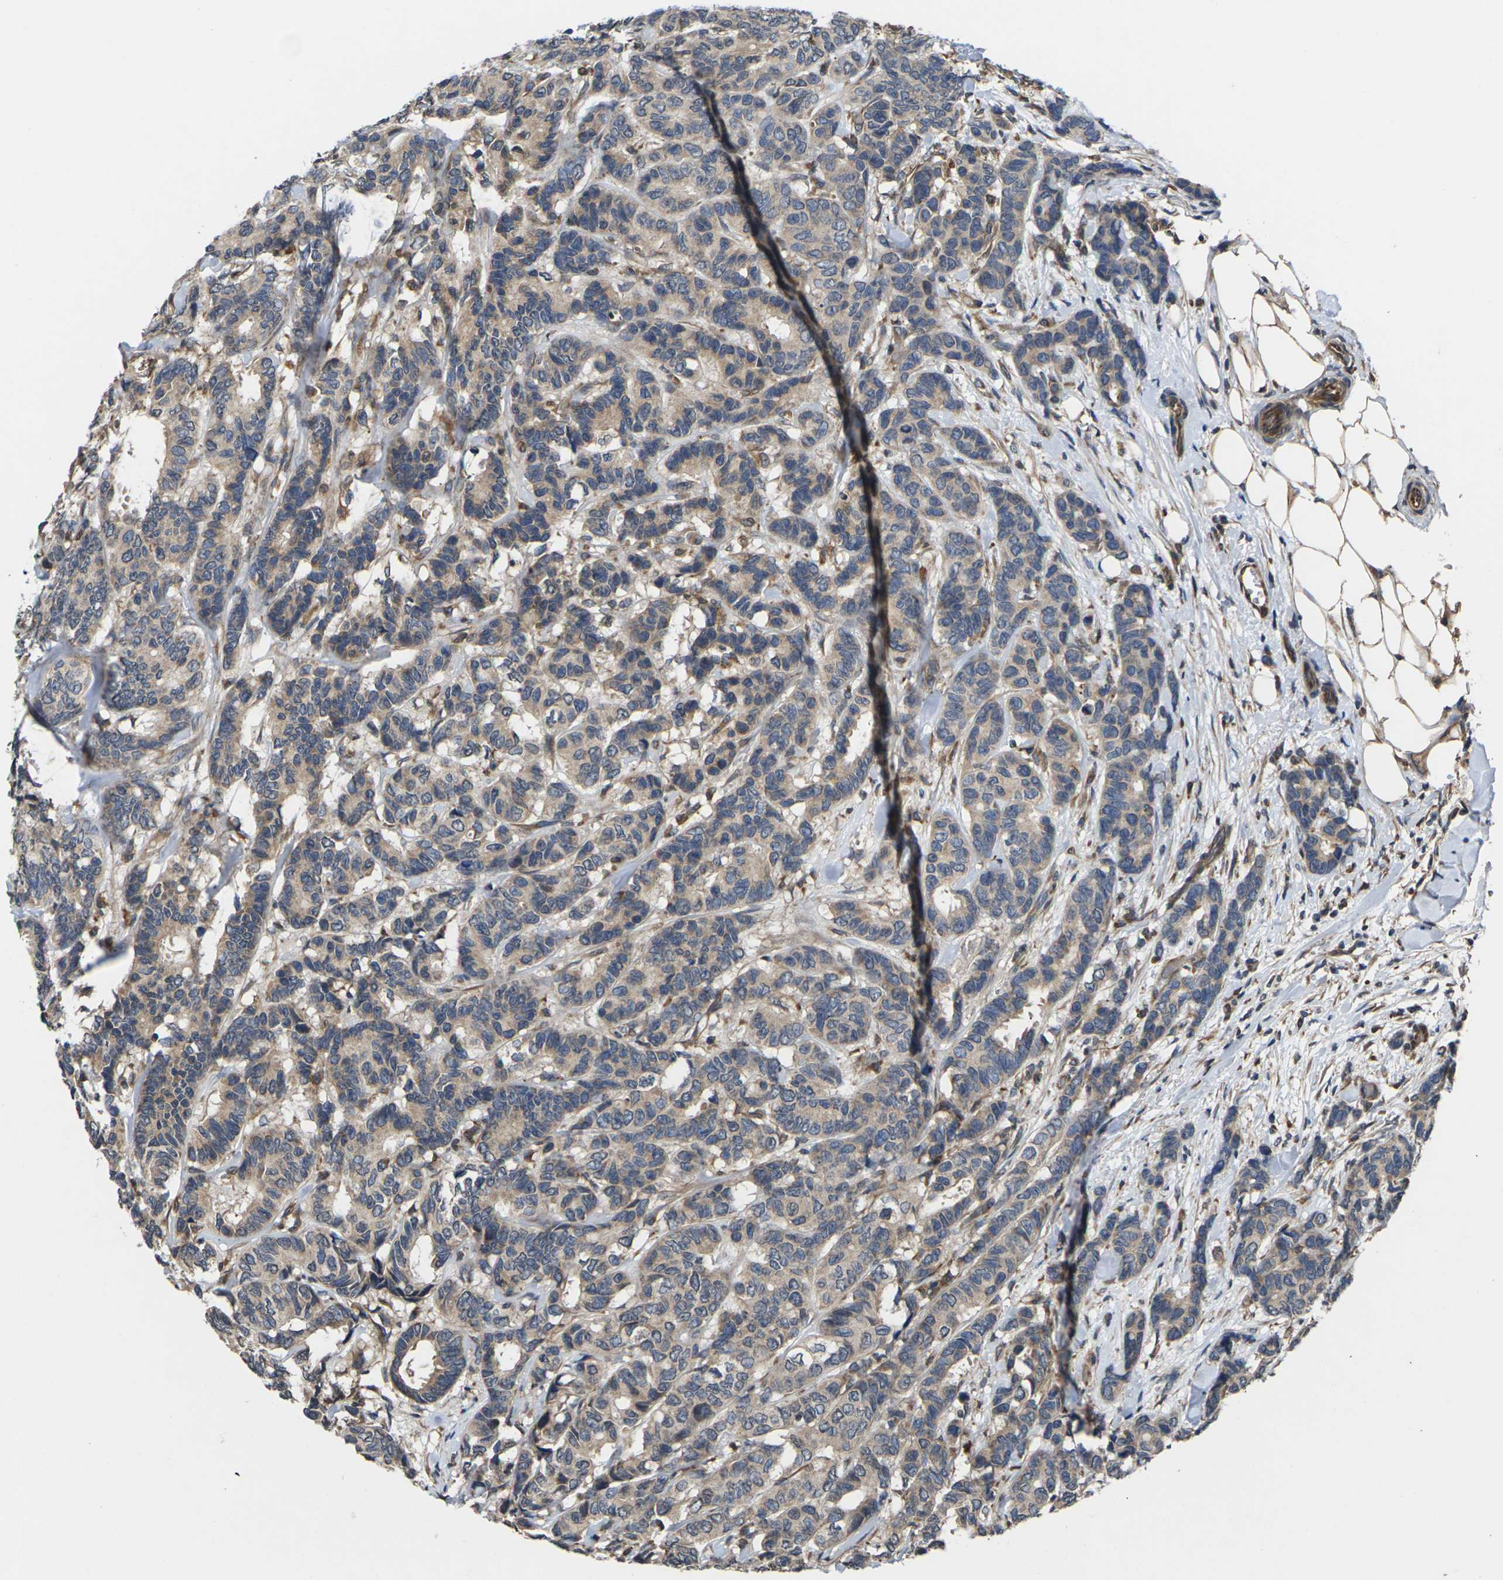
{"staining": {"intensity": "moderate", "quantity": ">75%", "location": "cytoplasmic/membranous"}, "tissue": "breast cancer", "cell_type": "Tumor cells", "image_type": "cancer", "snomed": [{"axis": "morphology", "description": "Duct carcinoma"}, {"axis": "topography", "description": "Breast"}], "caption": "Protein staining exhibits moderate cytoplasmic/membranous staining in about >75% of tumor cells in infiltrating ductal carcinoma (breast).", "gene": "DKK2", "patient": {"sex": "female", "age": 87}}